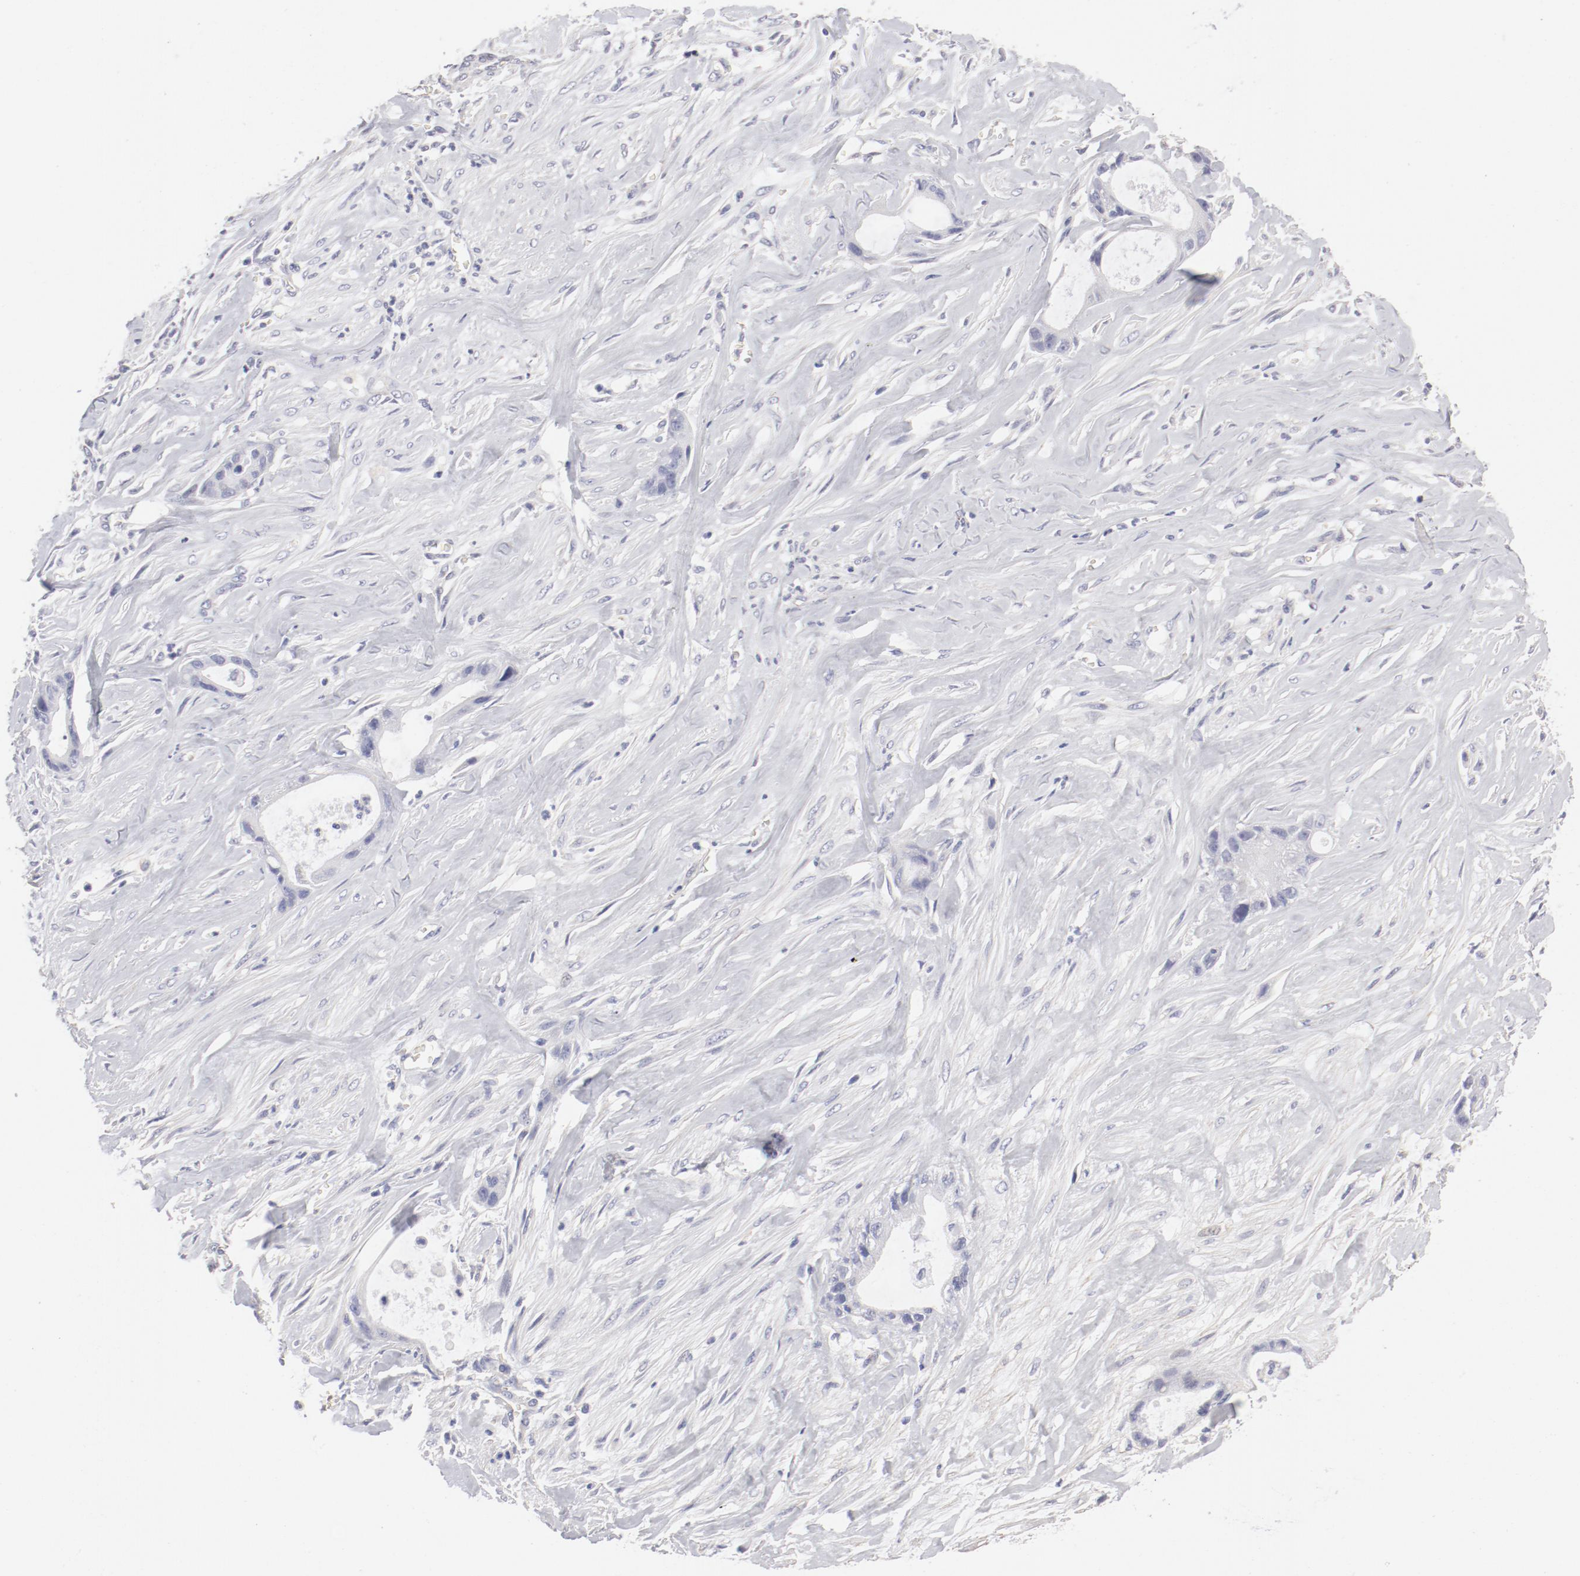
{"staining": {"intensity": "negative", "quantity": "none", "location": "none"}, "tissue": "liver cancer", "cell_type": "Tumor cells", "image_type": "cancer", "snomed": [{"axis": "morphology", "description": "Cholangiocarcinoma"}, {"axis": "topography", "description": "Liver"}], "caption": "High power microscopy image of an IHC histopathology image of cholangiocarcinoma (liver), revealing no significant staining in tumor cells.", "gene": "LAX1", "patient": {"sex": "female", "age": 55}}